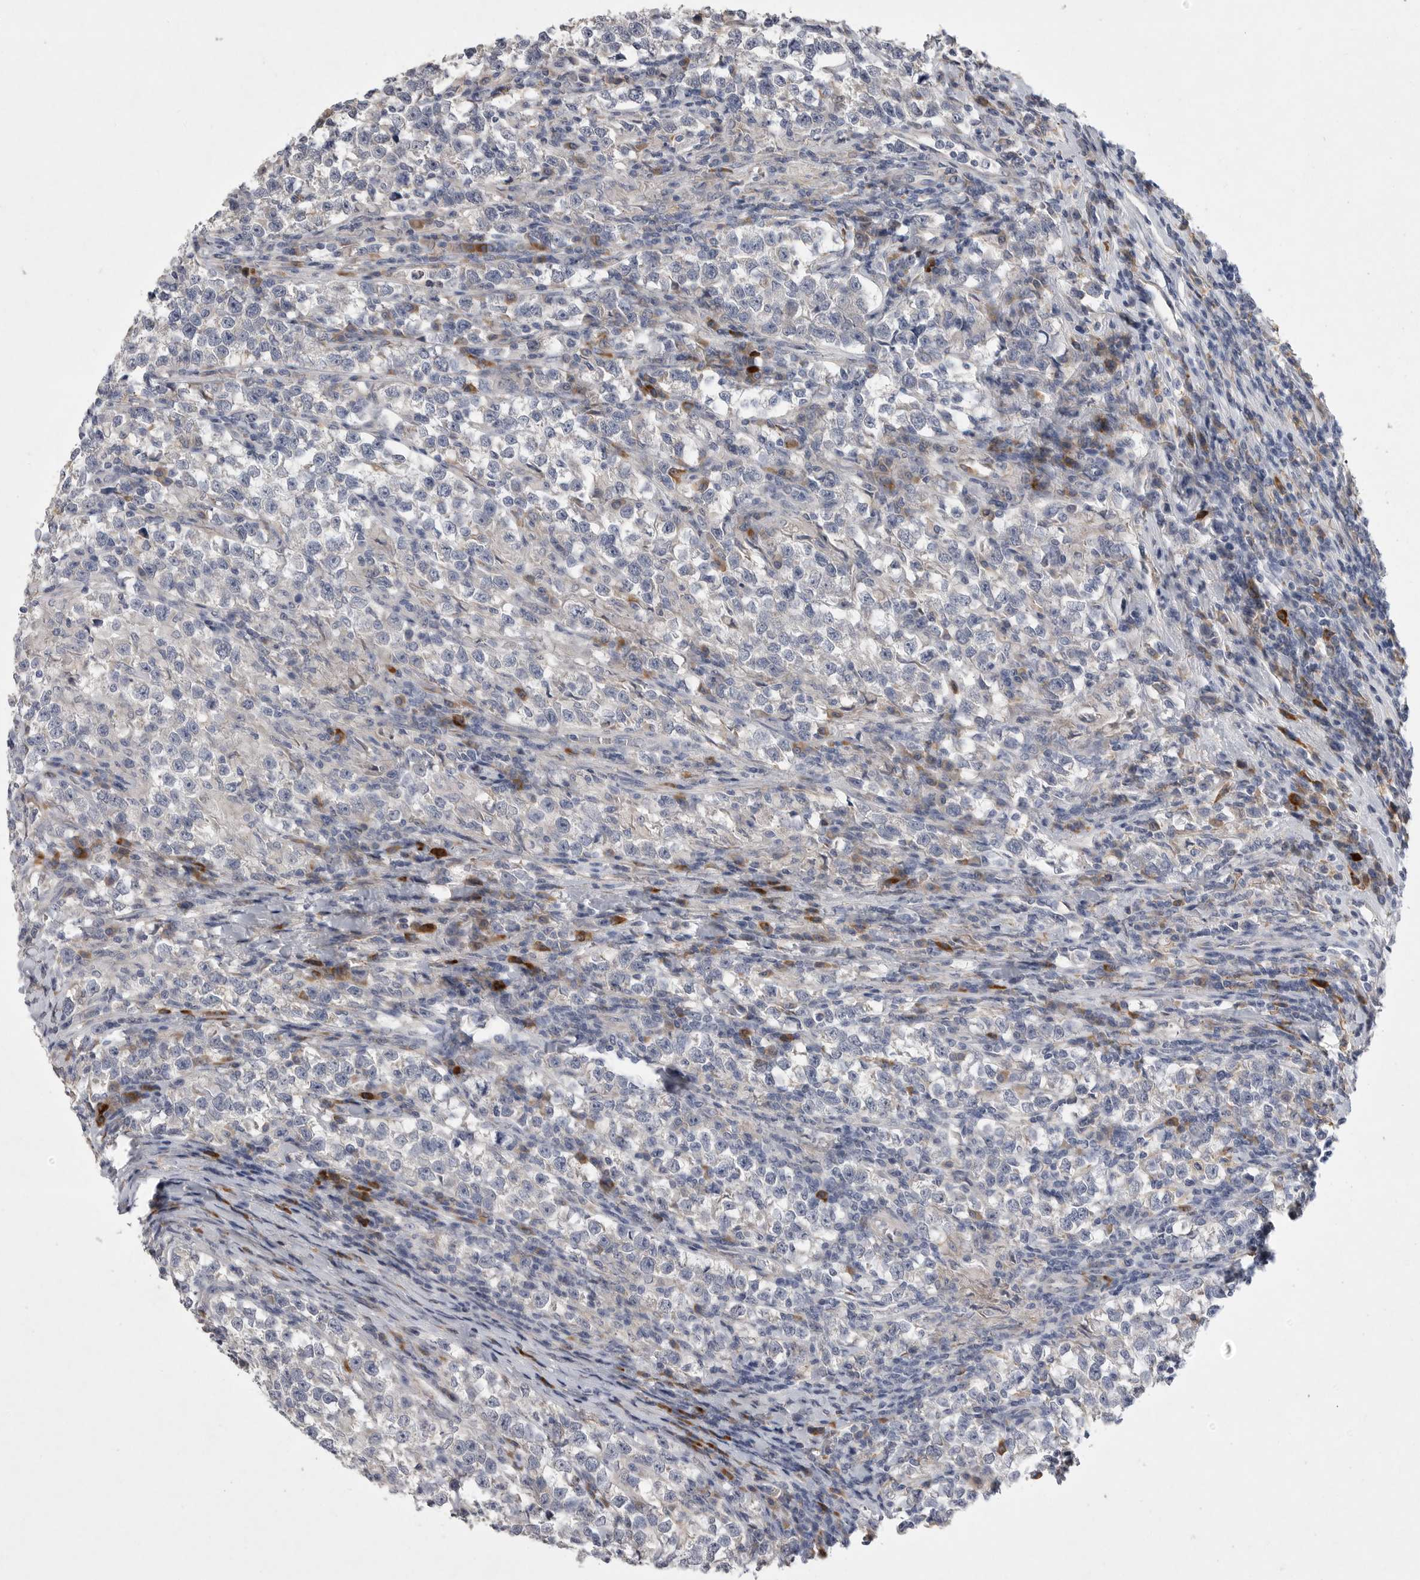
{"staining": {"intensity": "negative", "quantity": "none", "location": "none"}, "tissue": "testis cancer", "cell_type": "Tumor cells", "image_type": "cancer", "snomed": [{"axis": "morphology", "description": "Normal tissue, NOS"}, {"axis": "morphology", "description": "Seminoma, NOS"}, {"axis": "topography", "description": "Testis"}], "caption": "DAB immunohistochemical staining of human testis seminoma shows no significant positivity in tumor cells.", "gene": "EDEM3", "patient": {"sex": "male", "age": 43}}